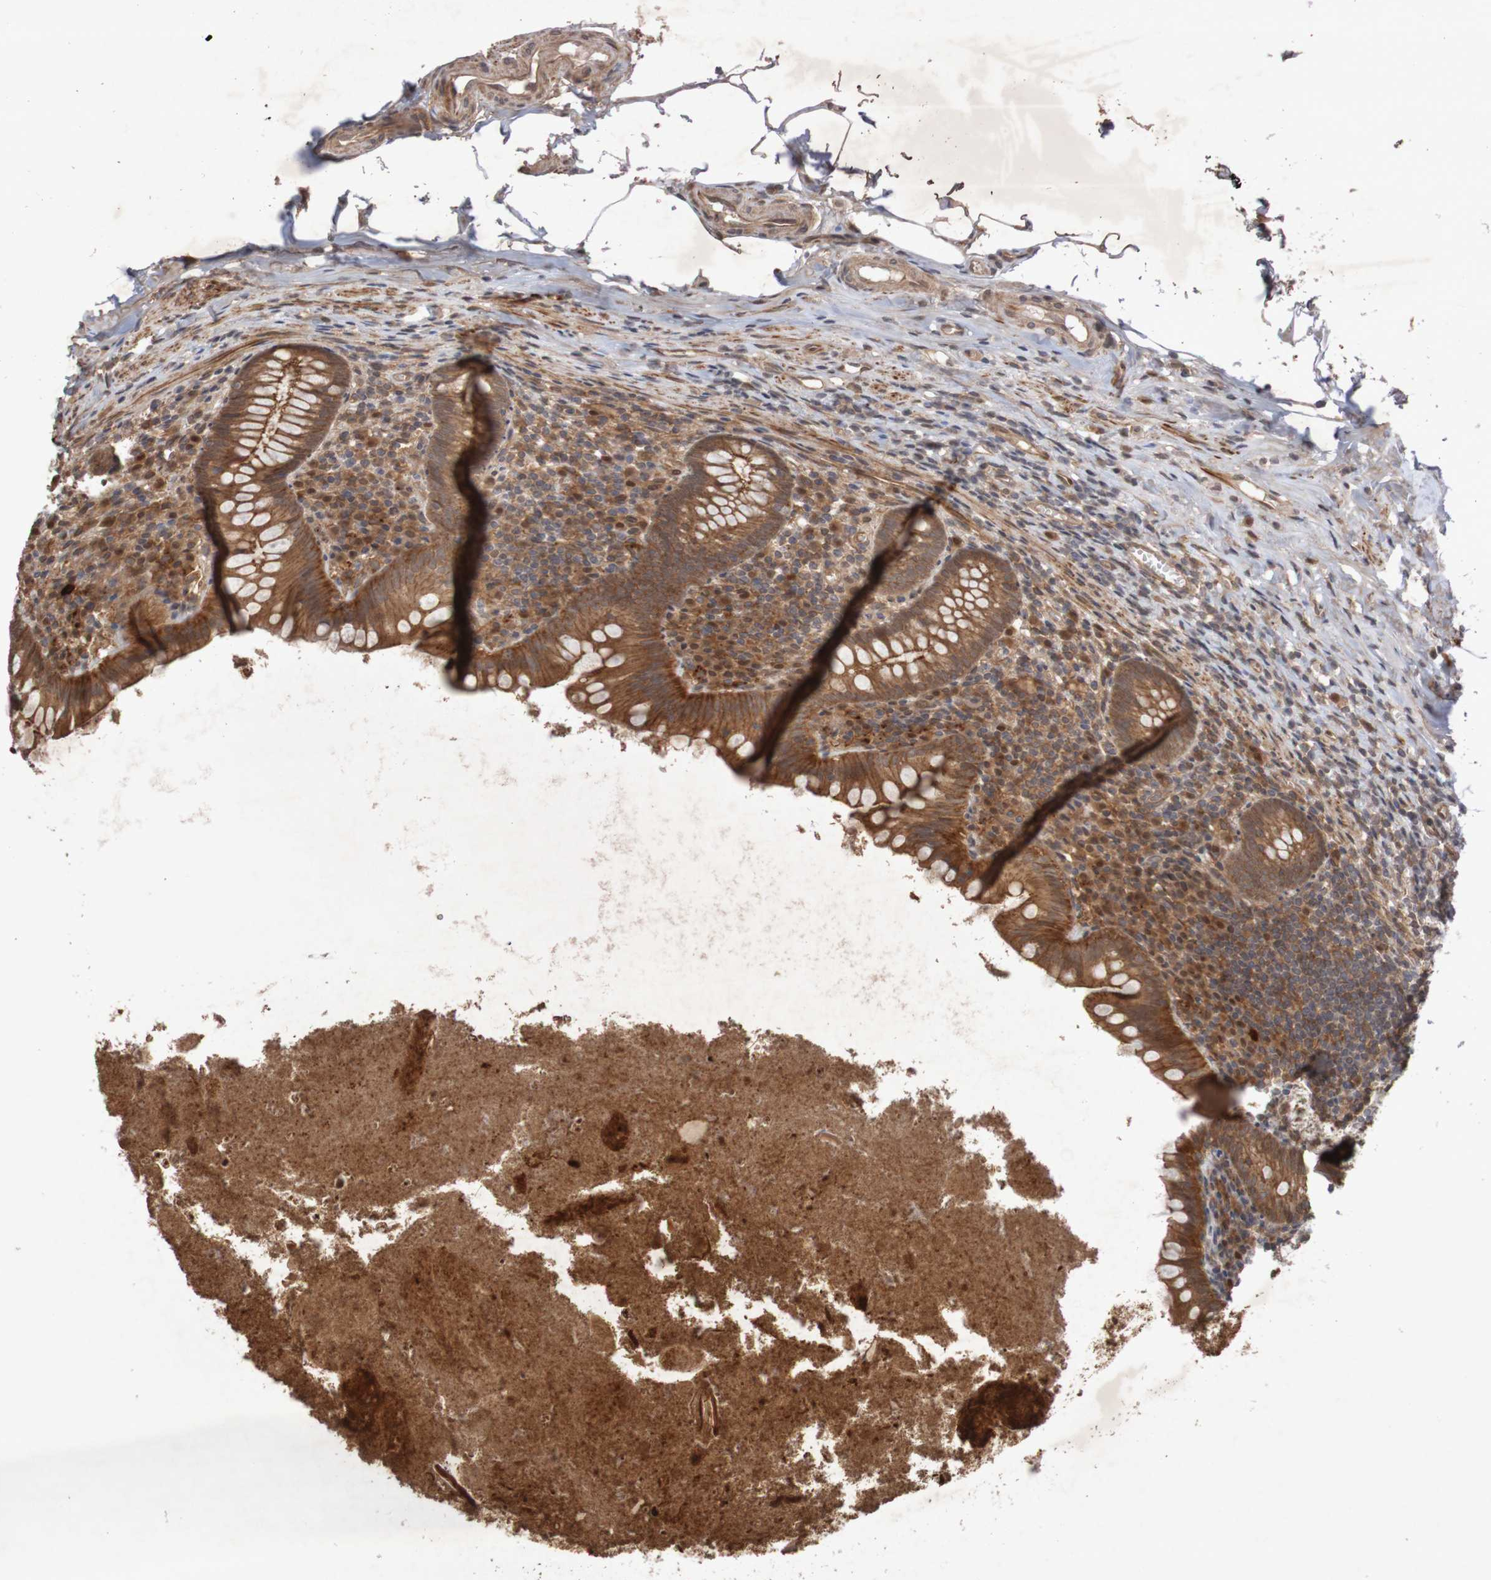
{"staining": {"intensity": "strong", "quantity": ">75%", "location": "cytoplasmic/membranous"}, "tissue": "appendix", "cell_type": "Glandular cells", "image_type": "normal", "snomed": [{"axis": "morphology", "description": "Normal tissue, NOS"}, {"axis": "topography", "description": "Appendix"}], "caption": "Normal appendix demonstrates strong cytoplasmic/membranous staining in about >75% of glandular cells The staining was performed using DAB, with brown indicating positive protein expression. Nuclei are stained blue with hematoxylin..", "gene": "ARHGEF11", "patient": {"sex": "male", "age": 52}}